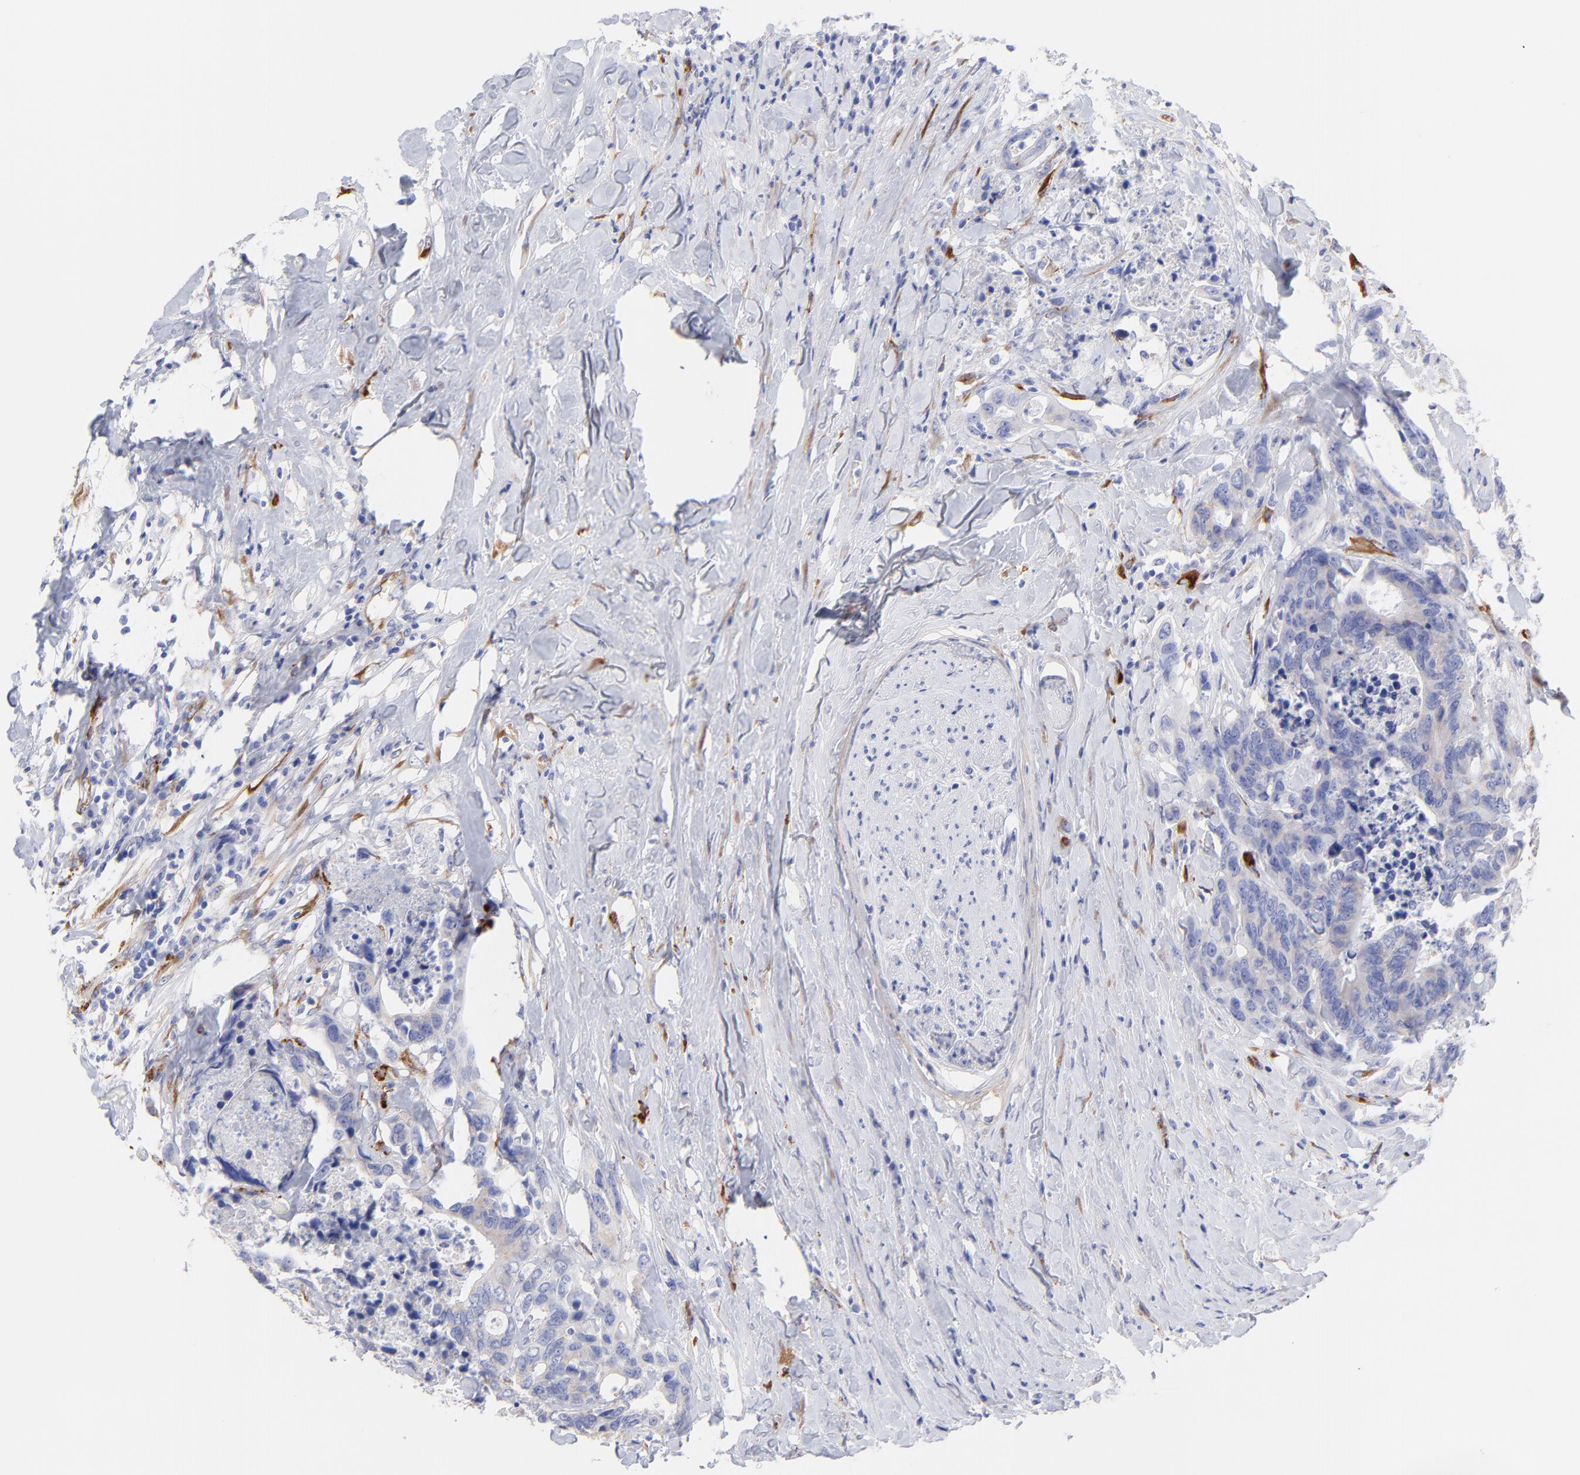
{"staining": {"intensity": "weak", "quantity": "25%-75%", "location": "cytoplasmic/membranous"}, "tissue": "colorectal cancer", "cell_type": "Tumor cells", "image_type": "cancer", "snomed": [{"axis": "morphology", "description": "Adenocarcinoma, NOS"}, {"axis": "topography", "description": "Rectum"}], "caption": "Colorectal cancer (adenocarcinoma) stained with a brown dye reveals weak cytoplasmic/membranous positive positivity in about 25%-75% of tumor cells.", "gene": "C1QTNF6", "patient": {"sex": "male", "age": 55}}